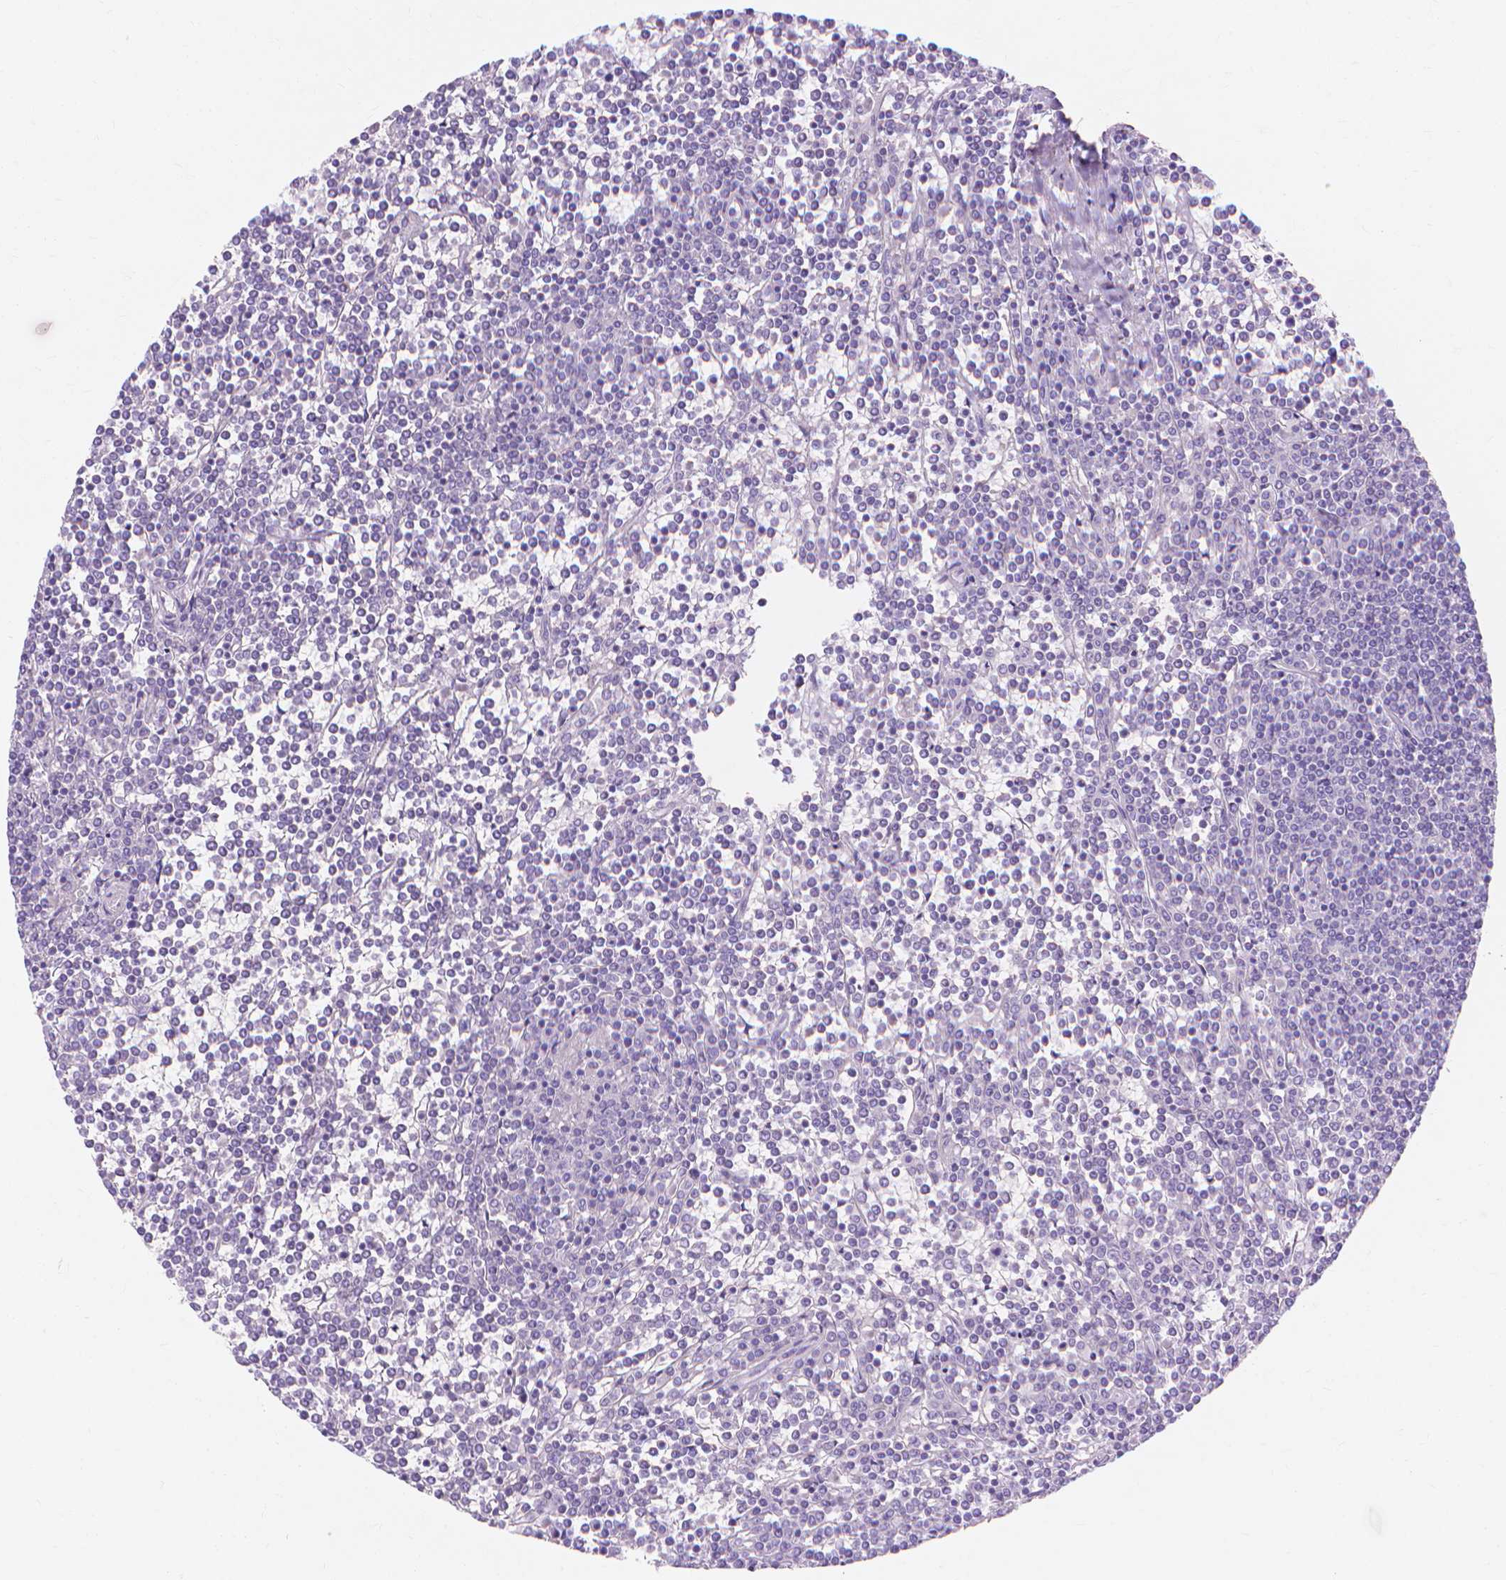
{"staining": {"intensity": "negative", "quantity": "none", "location": "none"}, "tissue": "lymphoma", "cell_type": "Tumor cells", "image_type": "cancer", "snomed": [{"axis": "morphology", "description": "Malignant lymphoma, non-Hodgkin's type, Low grade"}, {"axis": "topography", "description": "Spleen"}], "caption": "The photomicrograph reveals no significant staining in tumor cells of lymphoma.", "gene": "MBLAC1", "patient": {"sex": "female", "age": 19}}